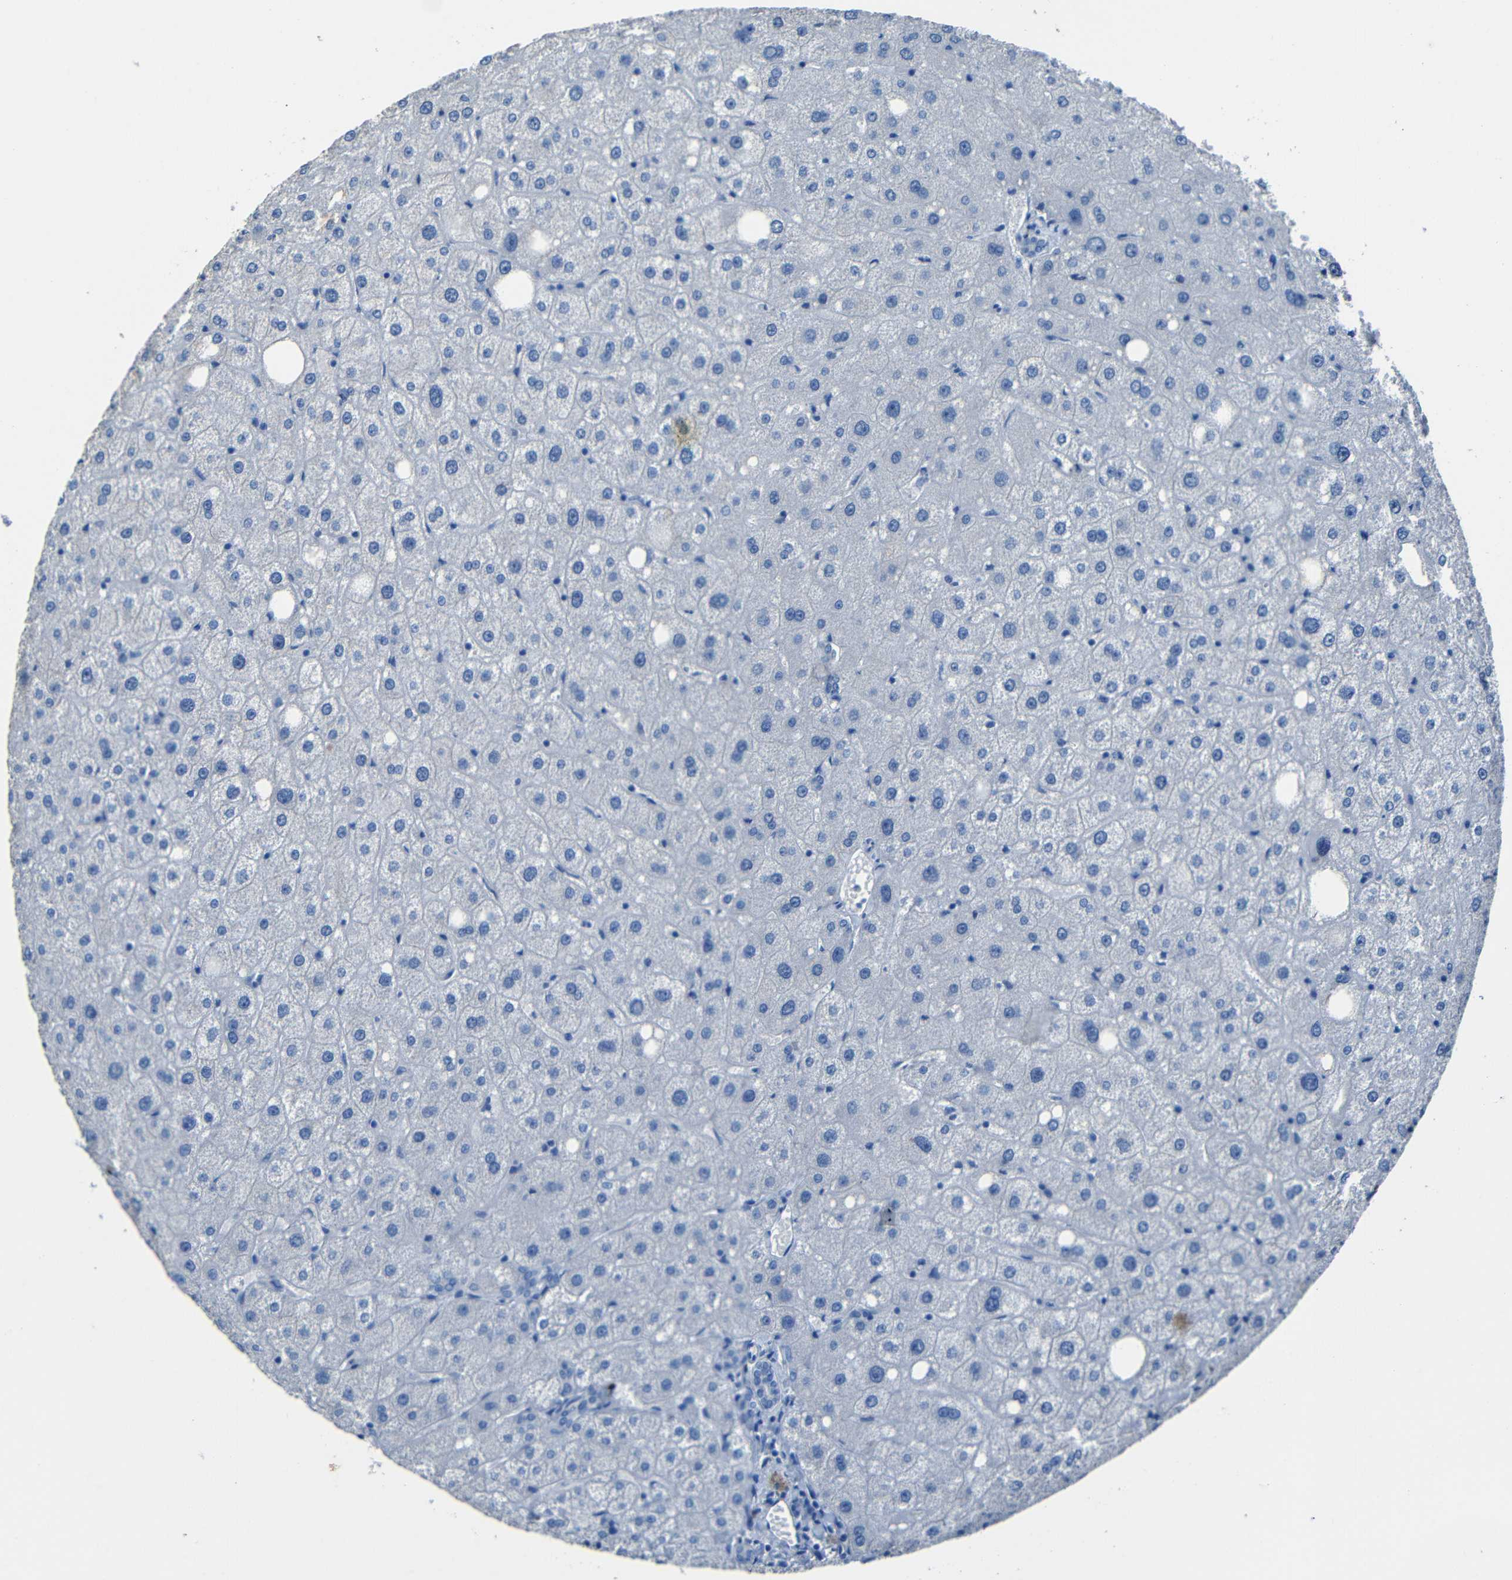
{"staining": {"intensity": "negative", "quantity": "none", "location": "none"}, "tissue": "liver", "cell_type": "Cholangiocytes", "image_type": "normal", "snomed": [{"axis": "morphology", "description": "Normal tissue, NOS"}, {"axis": "topography", "description": "Liver"}], "caption": "Benign liver was stained to show a protein in brown. There is no significant positivity in cholangiocytes. (Immunohistochemistry, brightfield microscopy, high magnification).", "gene": "CLDN11", "patient": {"sex": "male", "age": 73}}